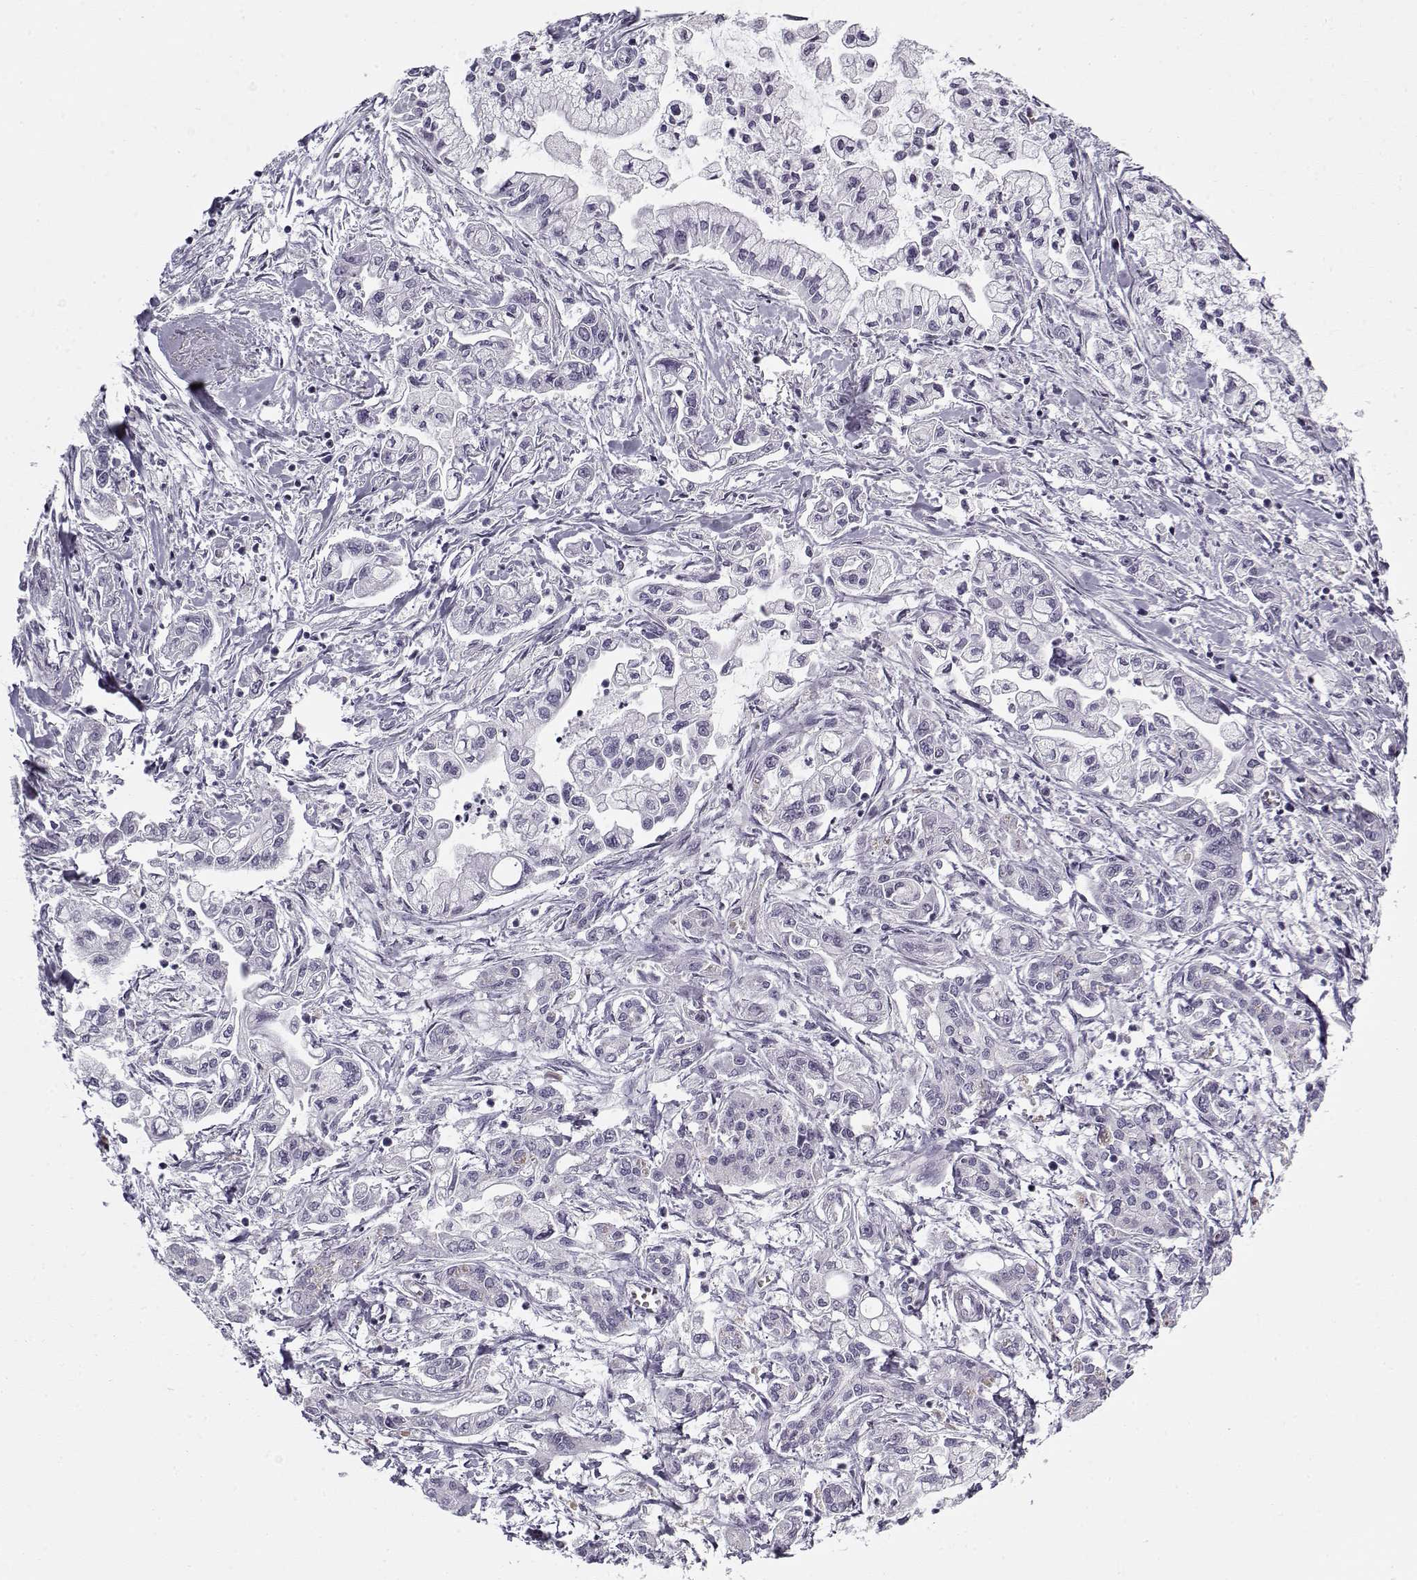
{"staining": {"intensity": "negative", "quantity": "none", "location": "none"}, "tissue": "pancreatic cancer", "cell_type": "Tumor cells", "image_type": "cancer", "snomed": [{"axis": "morphology", "description": "Adenocarcinoma, NOS"}, {"axis": "topography", "description": "Pancreas"}], "caption": "This is an IHC micrograph of human pancreatic adenocarcinoma. There is no expression in tumor cells.", "gene": "SNCA", "patient": {"sex": "male", "age": 54}}